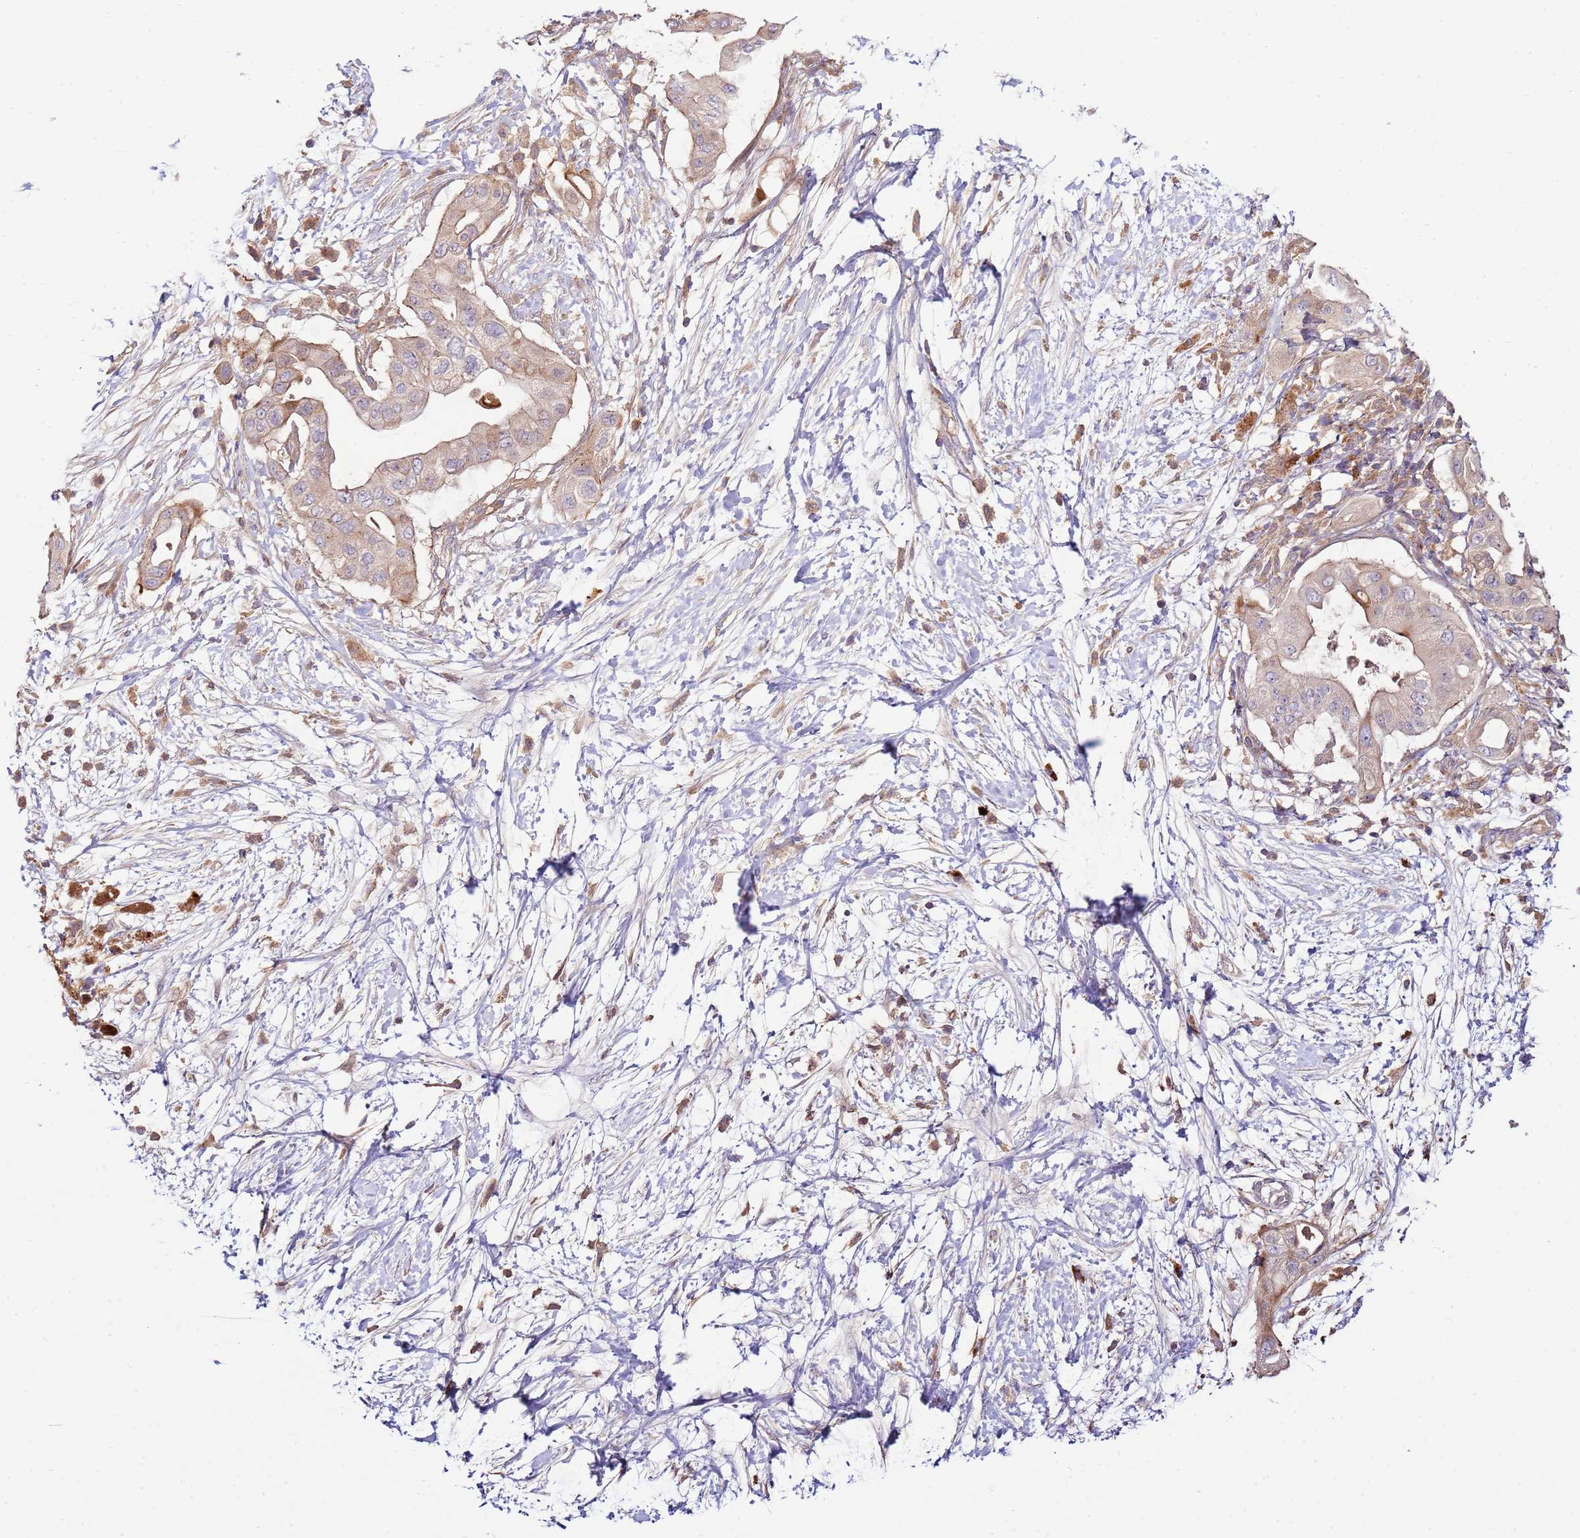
{"staining": {"intensity": "weak", "quantity": "<25%", "location": "cytoplasmic/membranous"}, "tissue": "pancreatic cancer", "cell_type": "Tumor cells", "image_type": "cancer", "snomed": [{"axis": "morphology", "description": "Adenocarcinoma, NOS"}, {"axis": "topography", "description": "Pancreas"}], "caption": "Tumor cells show no significant protein expression in pancreatic cancer.", "gene": "ZNF624", "patient": {"sex": "male", "age": 68}}